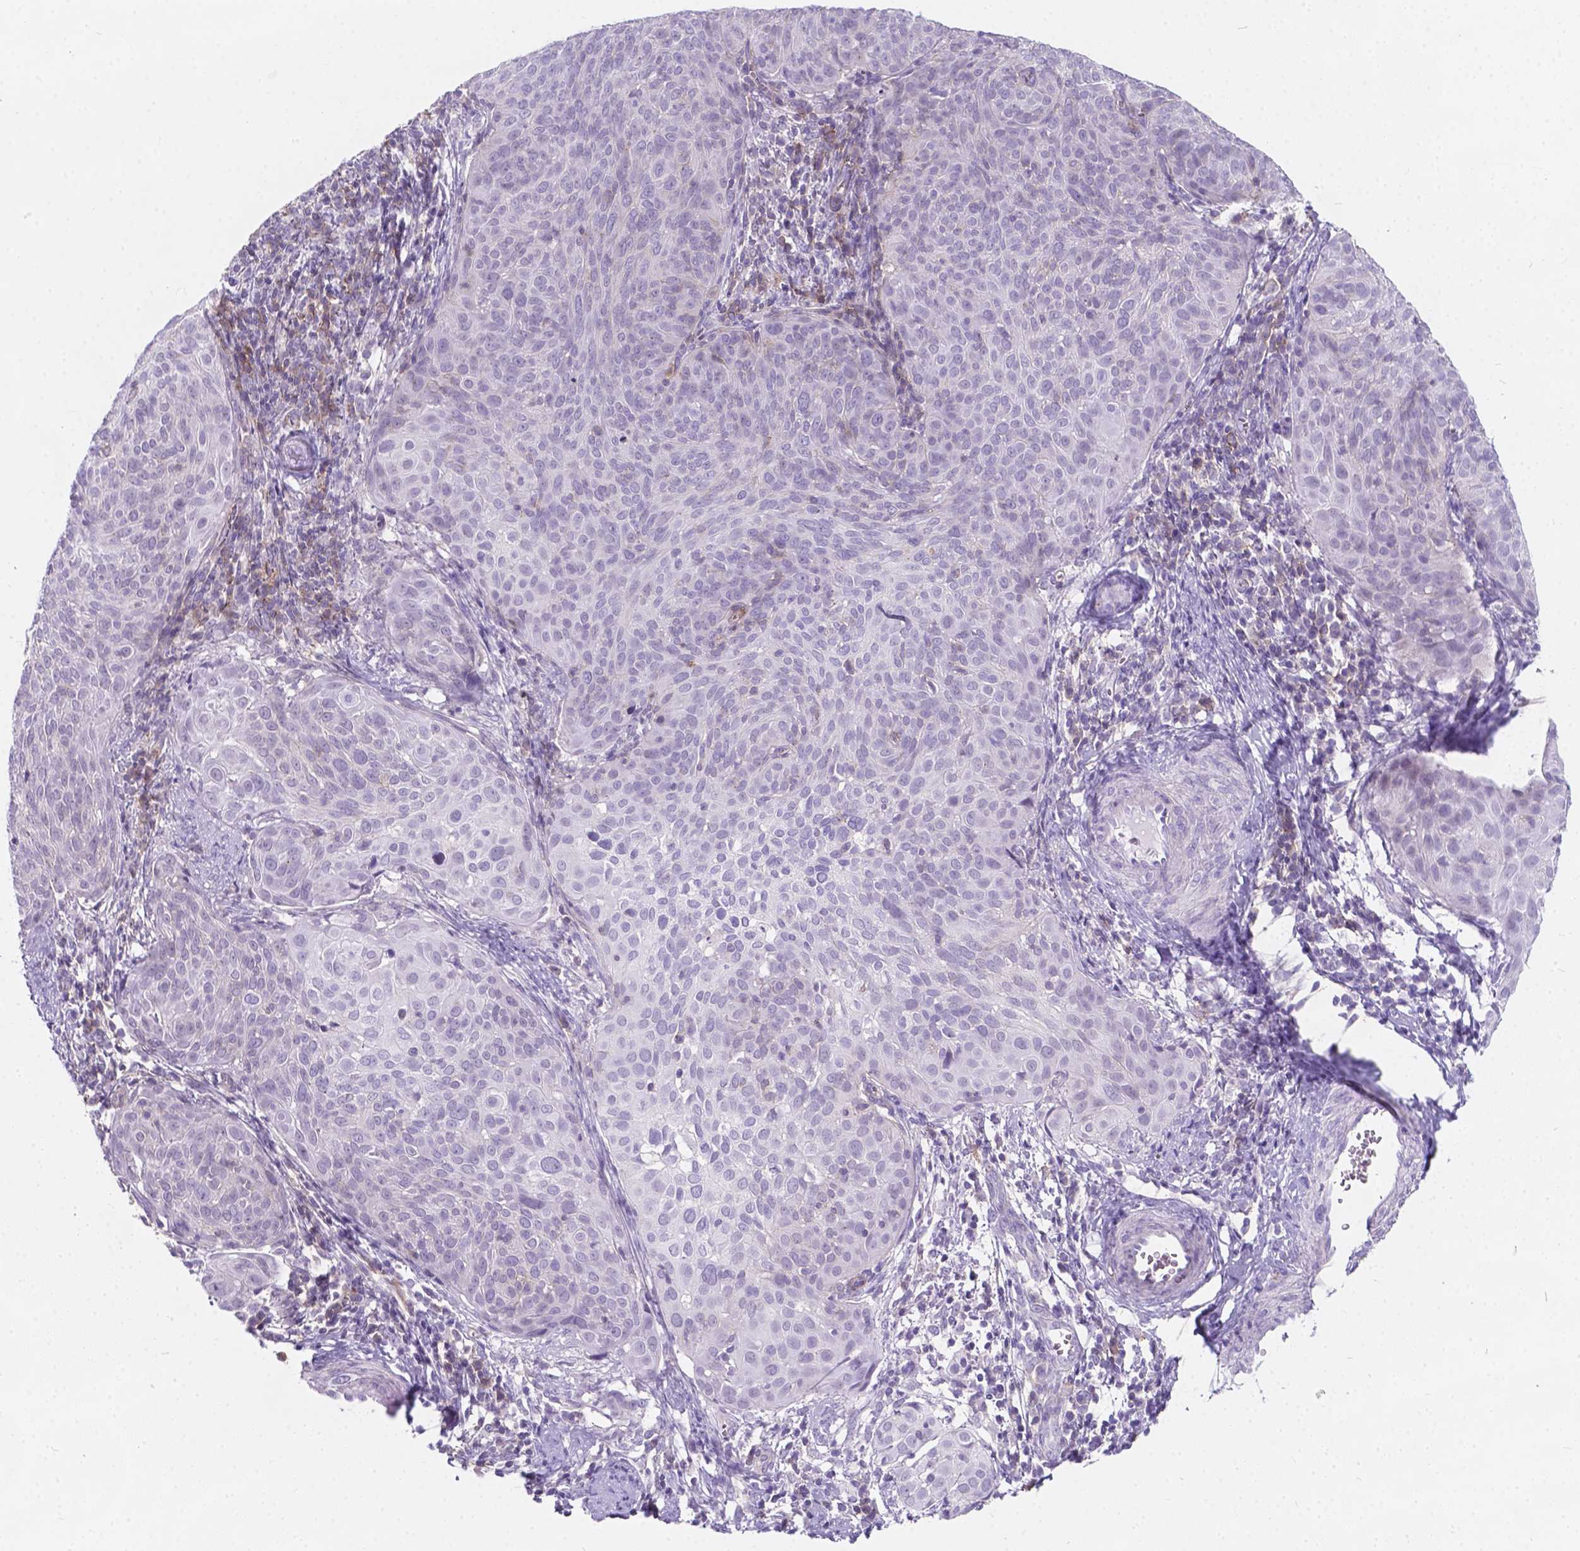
{"staining": {"intensity": "negative", "quantity": "none", "location": "none"}, "tissue": "cervical cancer", "cell_type": "Tumor cells", "image_type": "cancer", "snomed": [{"axis": "morphology", "description": "Squamous cell carcinoma, NOS"}, {"axis": "topography", "description": "Cervix"}], "caption": "Cervical cancer stained for a protein using IHC shows no positivity tumor cells.", "gene": "KIAA0040", "patient": {"sex": "female", "age": 39}}